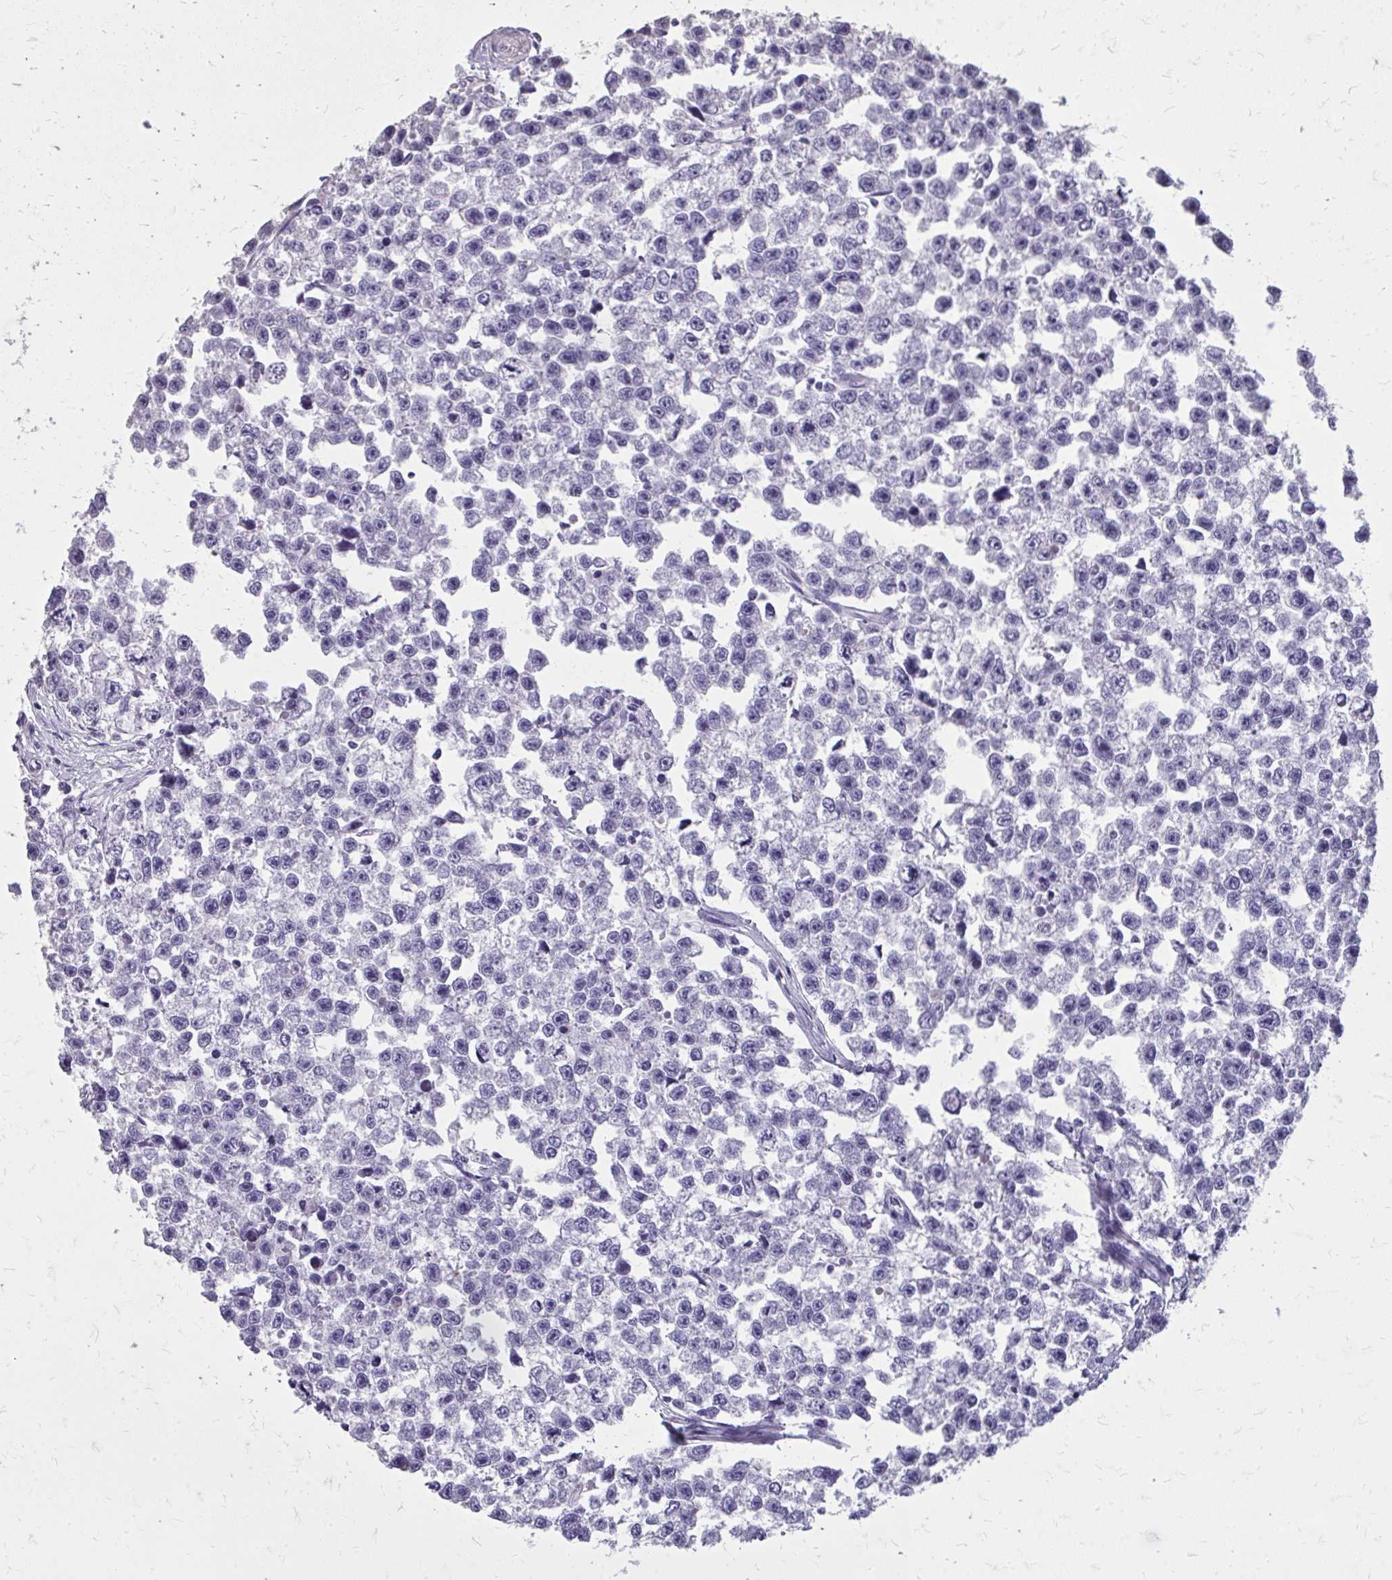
{"staining": {"intensity": "negative", "quantity": "none", "location": "none"}, "tissue": "testis cancer", "cell_type": "Tumor cells", "image_type": "cancer", "snomed": [{"axis": "morphology", "description": "Seminoma, NOS"}, {"axis": "topography", "description": "Testis"}], "caption": "The immunohistochemistry histopathology image has no significant positivity in tumor cells of testis cancer tissue. (DAB (3,3'-diaminobenzidine) immunohistochemistry with hematoxylin counter stain).", "gene": "AKAP5", "patient": {"sex": "male", "age": 26}}